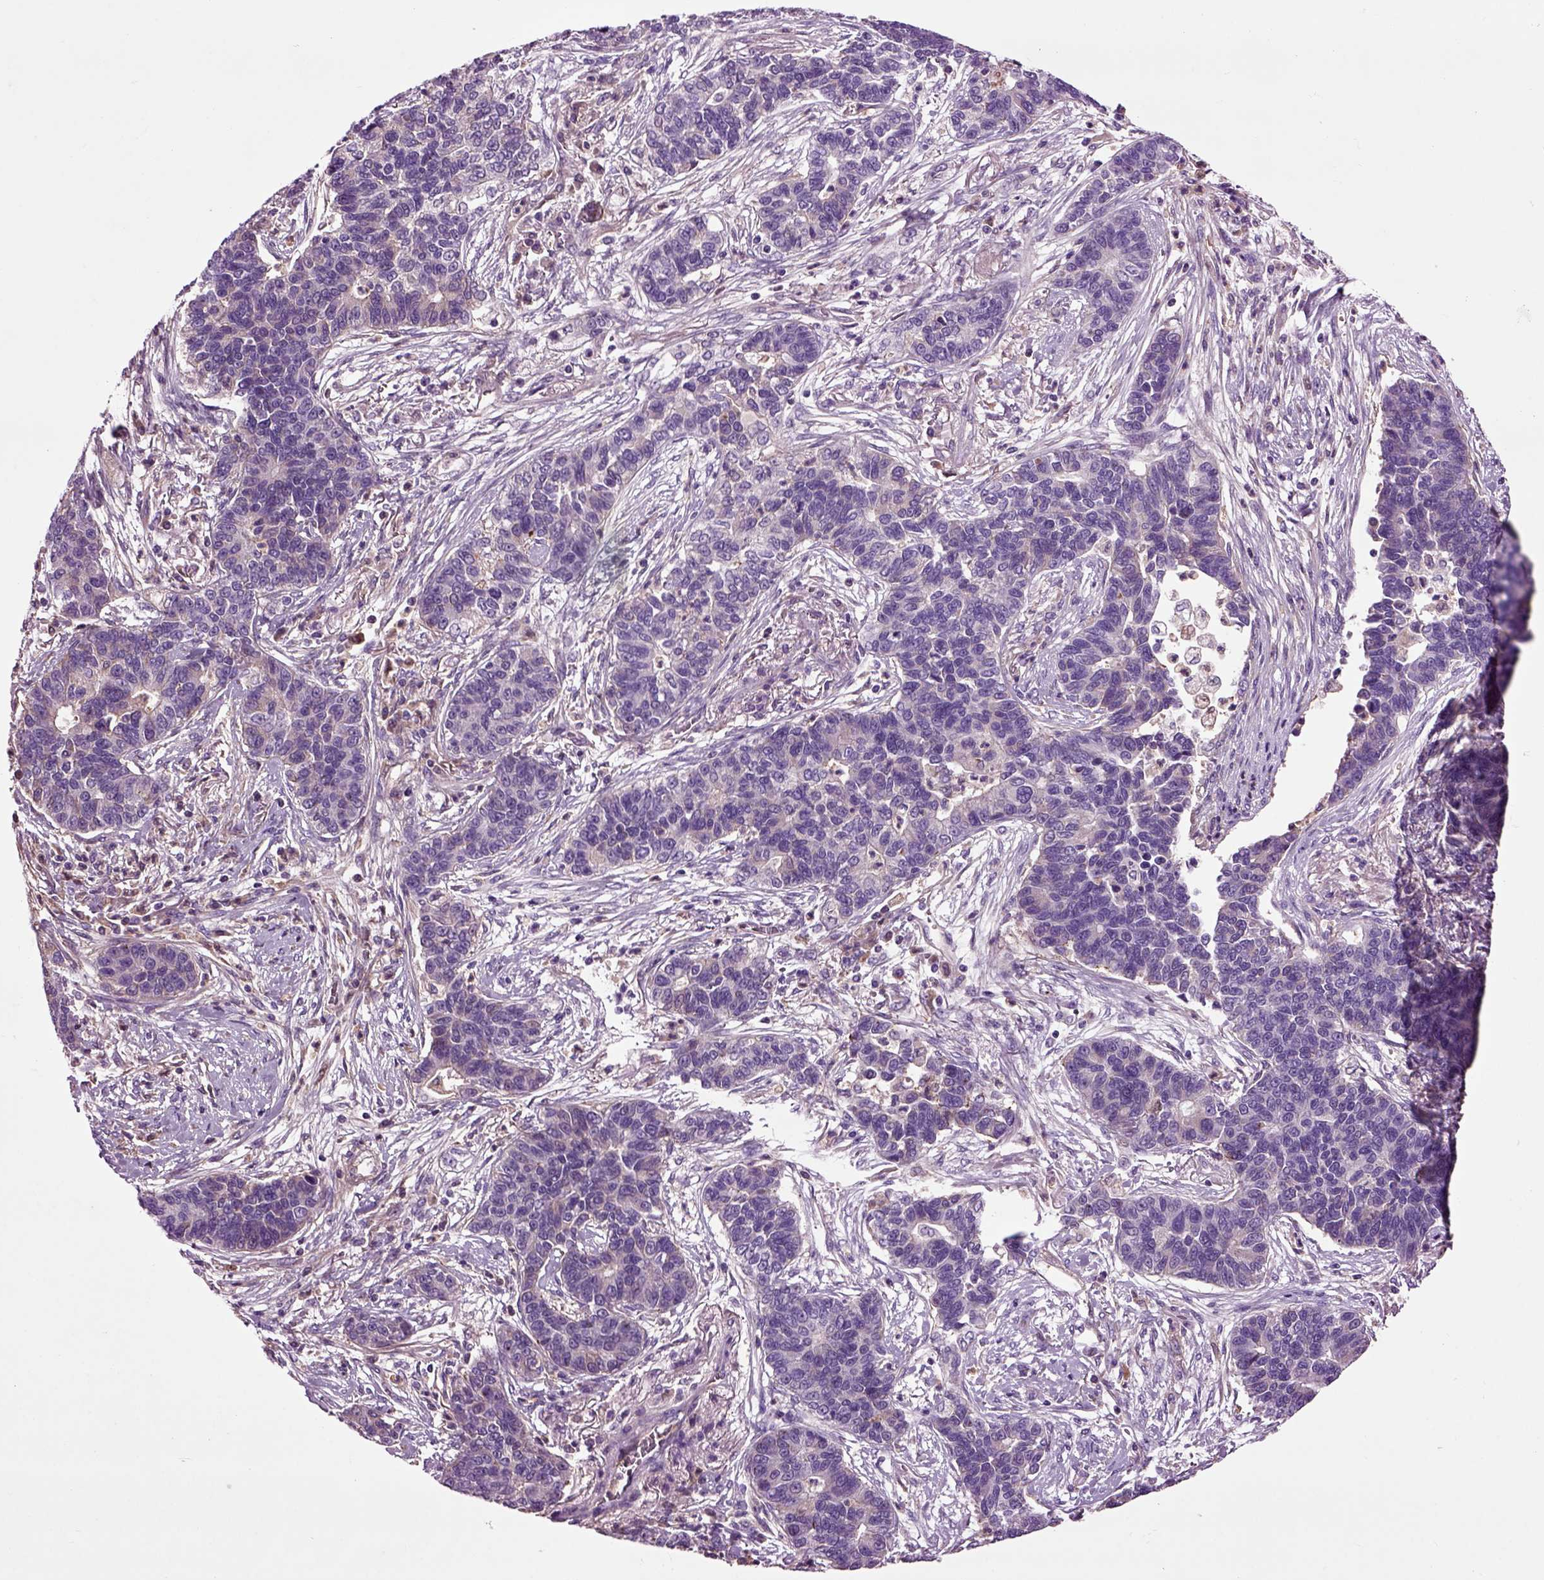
{"staining": {"intensity": "negative", "quantity": "none", "location": "none"}, "tissue": "lung cancer", "cell_type": "Tumor cells", "image_type": "cancer", "snomed": [{"axis": "morphology", "description": "Adenocarcinoma, NOS"}, {"axis": "topography", "description": "Lung"}], "caption": "A micrograph of lung cancer stained for a protein demonstrates no brown staining in tumor cells. (DAB (3,3'-diaminobenzidine) IHC with hematoxylin counter stain).", "gene": "SPON1", "patient": {"sex": "female", "age": 57}}